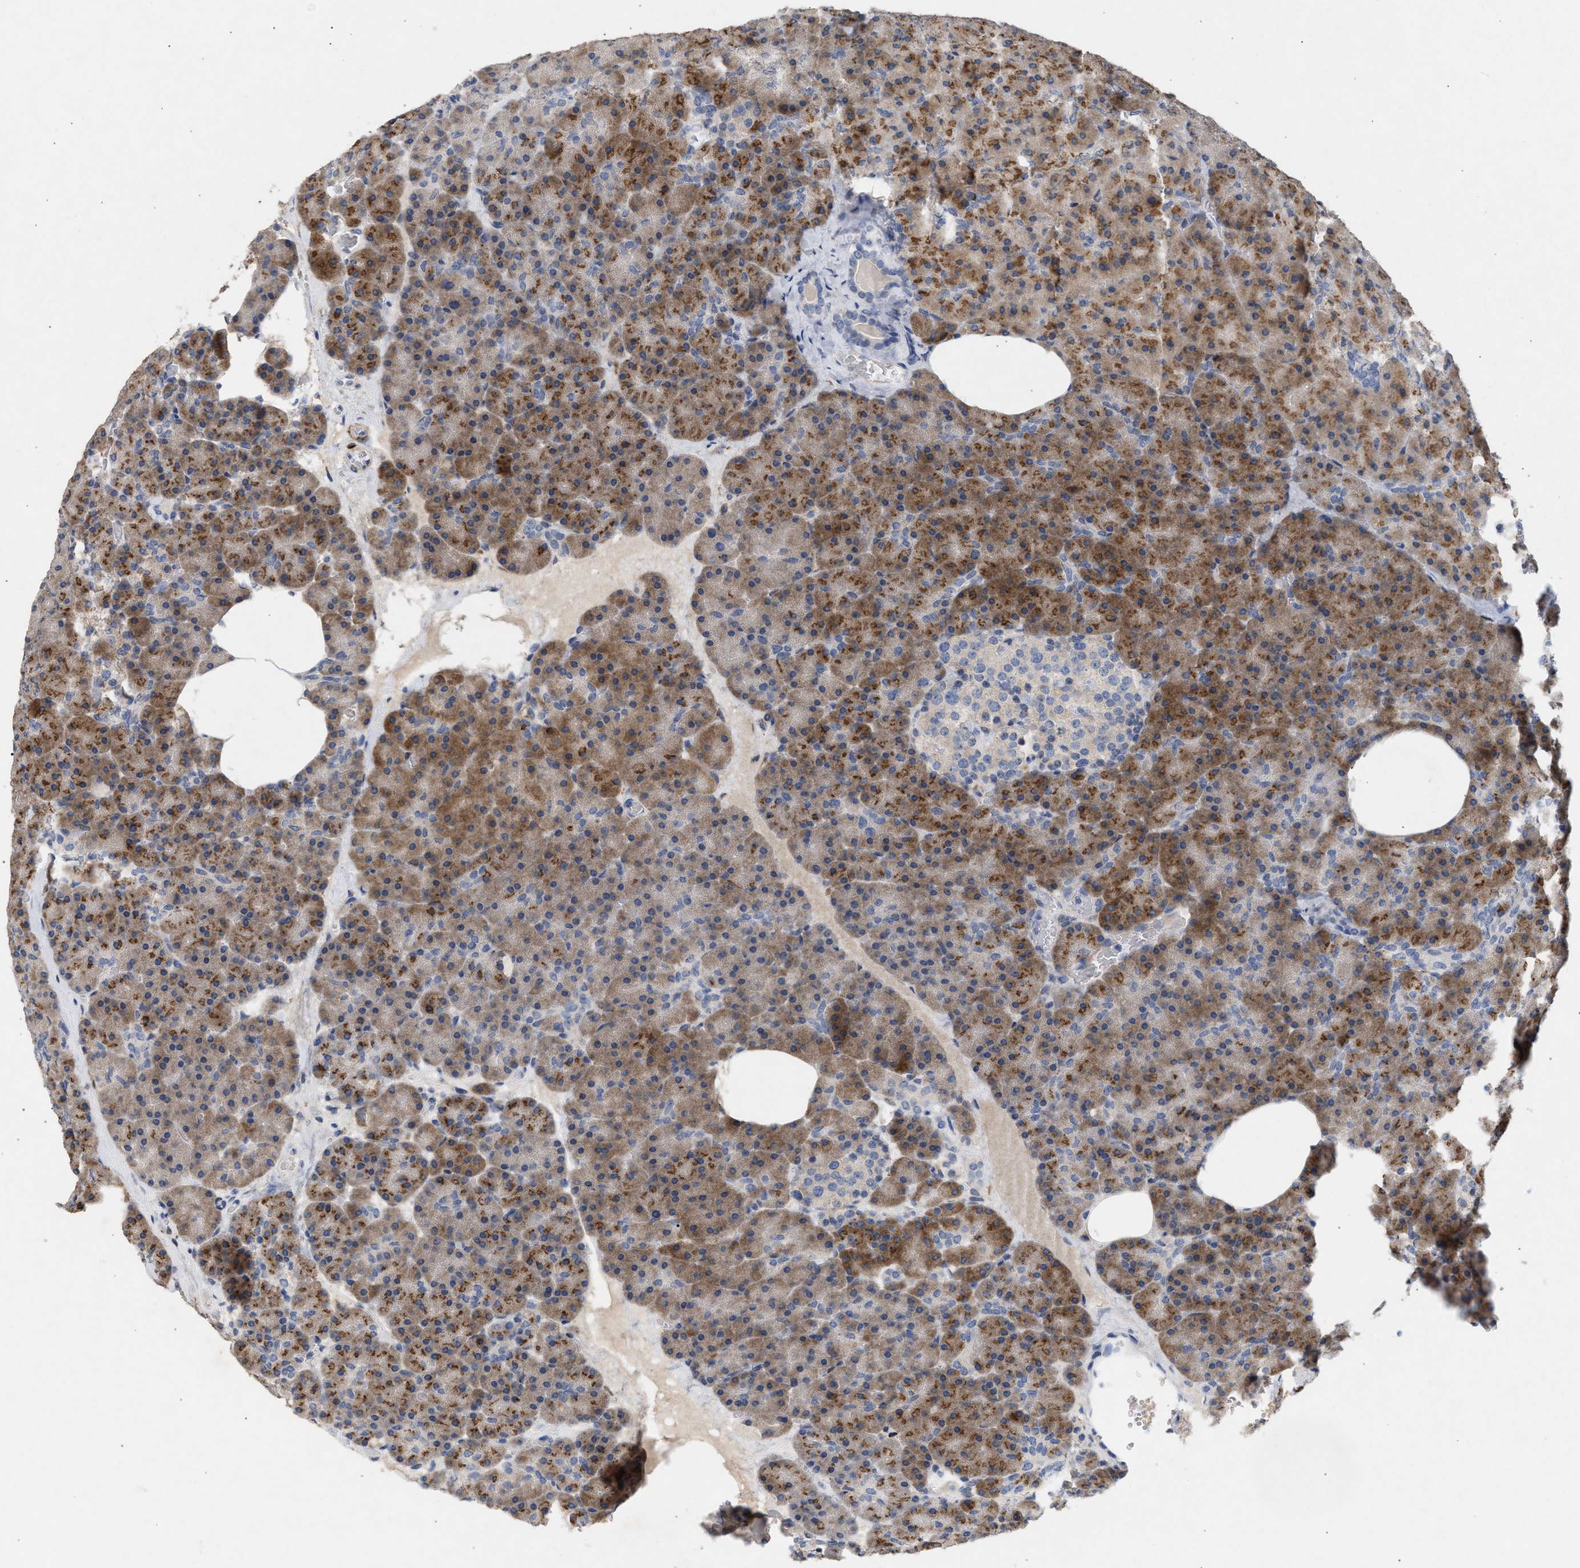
{"staining": {"intensity": "moderate", "quantity": "25%-75%", "location": "cytoplasmic/membranous"}, "tissue": "pancreas", "cell_type": "Exocrine glandular cells", "image_type": "normal", "snomed": [{"axis": "morphology", "description": "Normal tissue, NOS"}, {"axis": "morphology", "description": "Carcinoid, malignant, NOS"}, {"axis": "topography", "description": "Pancreas"}], "caption": "IHC image of unremarkable pancreas: human pancreas stained using immunohistochemistry displays medium levels of moderate protein expression localized specifically in the cytoplasmic/membranous of exocrine glandular cells, appearing as a cytoplasmic/membranous brown color.", "gene": "SELENOM", "patient": {"sex": "female", "age": 35}}